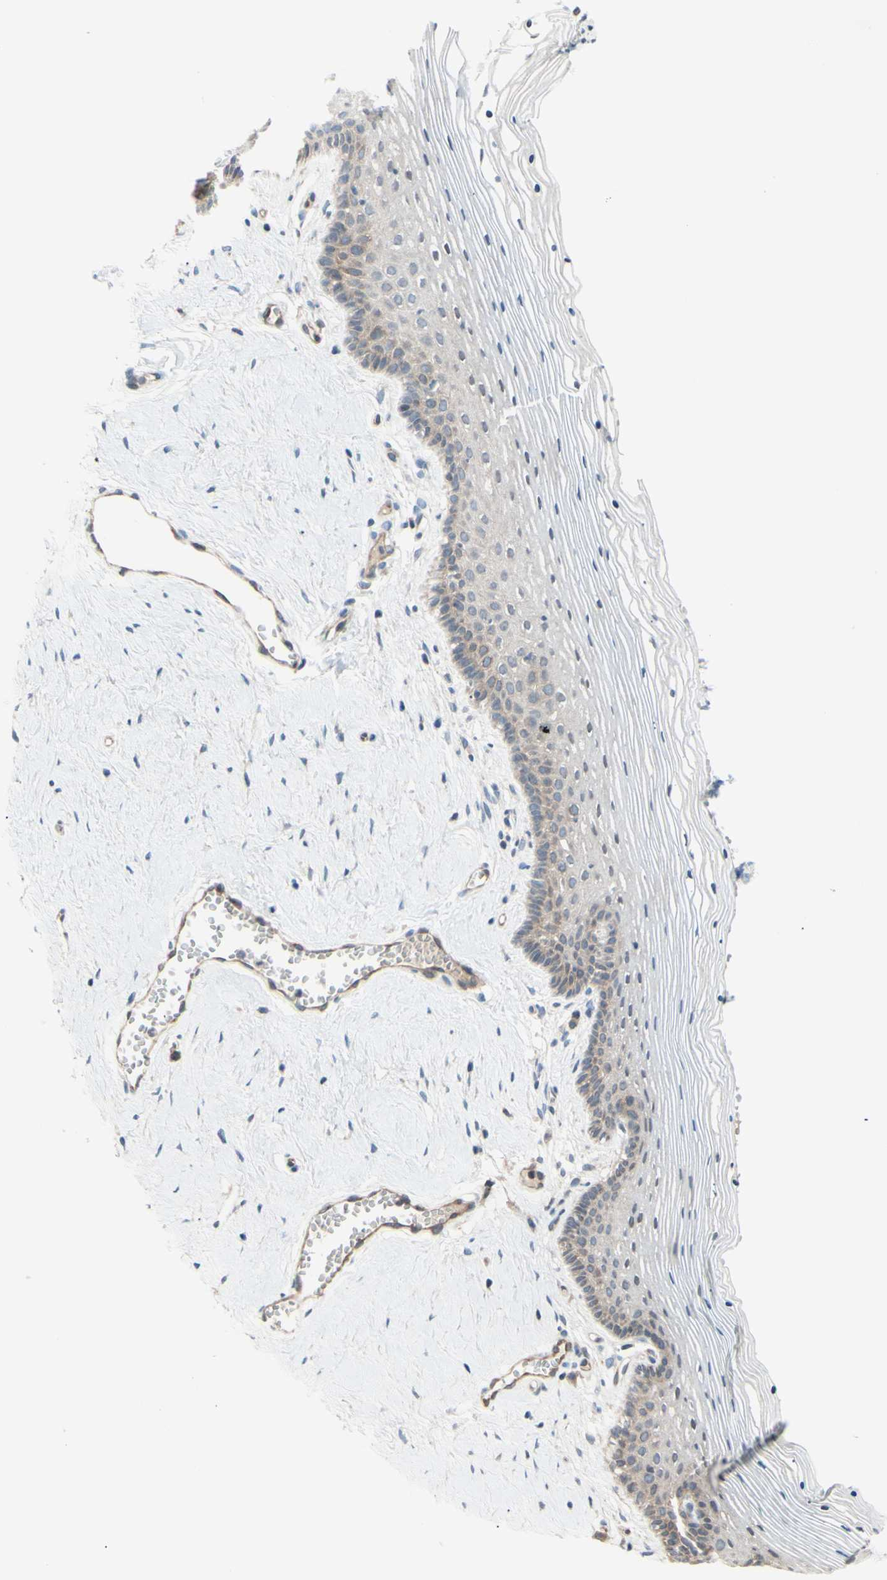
{"staining": {"intensity": "weak", "quantity": "<25%", "location": "cytoplasmic/membranous"}, "tissue": "vagina", "cell_type": "Squamous epithelial cells", "image_type": "normal", "snomed": [{"axis": "morphology", "description": "Normal tissue, NOS"}, {"axis": "topography", "description": "Vagina"}], "caption": "High power microscopy micrograph of an immunohistochemistry photomicrograph of unremarkable vagina, revealing no significant positivity in squamous epithelial cells. The staining is performed using DAB (3,3'-diaminobenzidine) brown chromogen with nuclei counter-stained in using hematoxylin.", "gene": "DYNLRB1", "patient": {"sex": "female", "age": 32}}